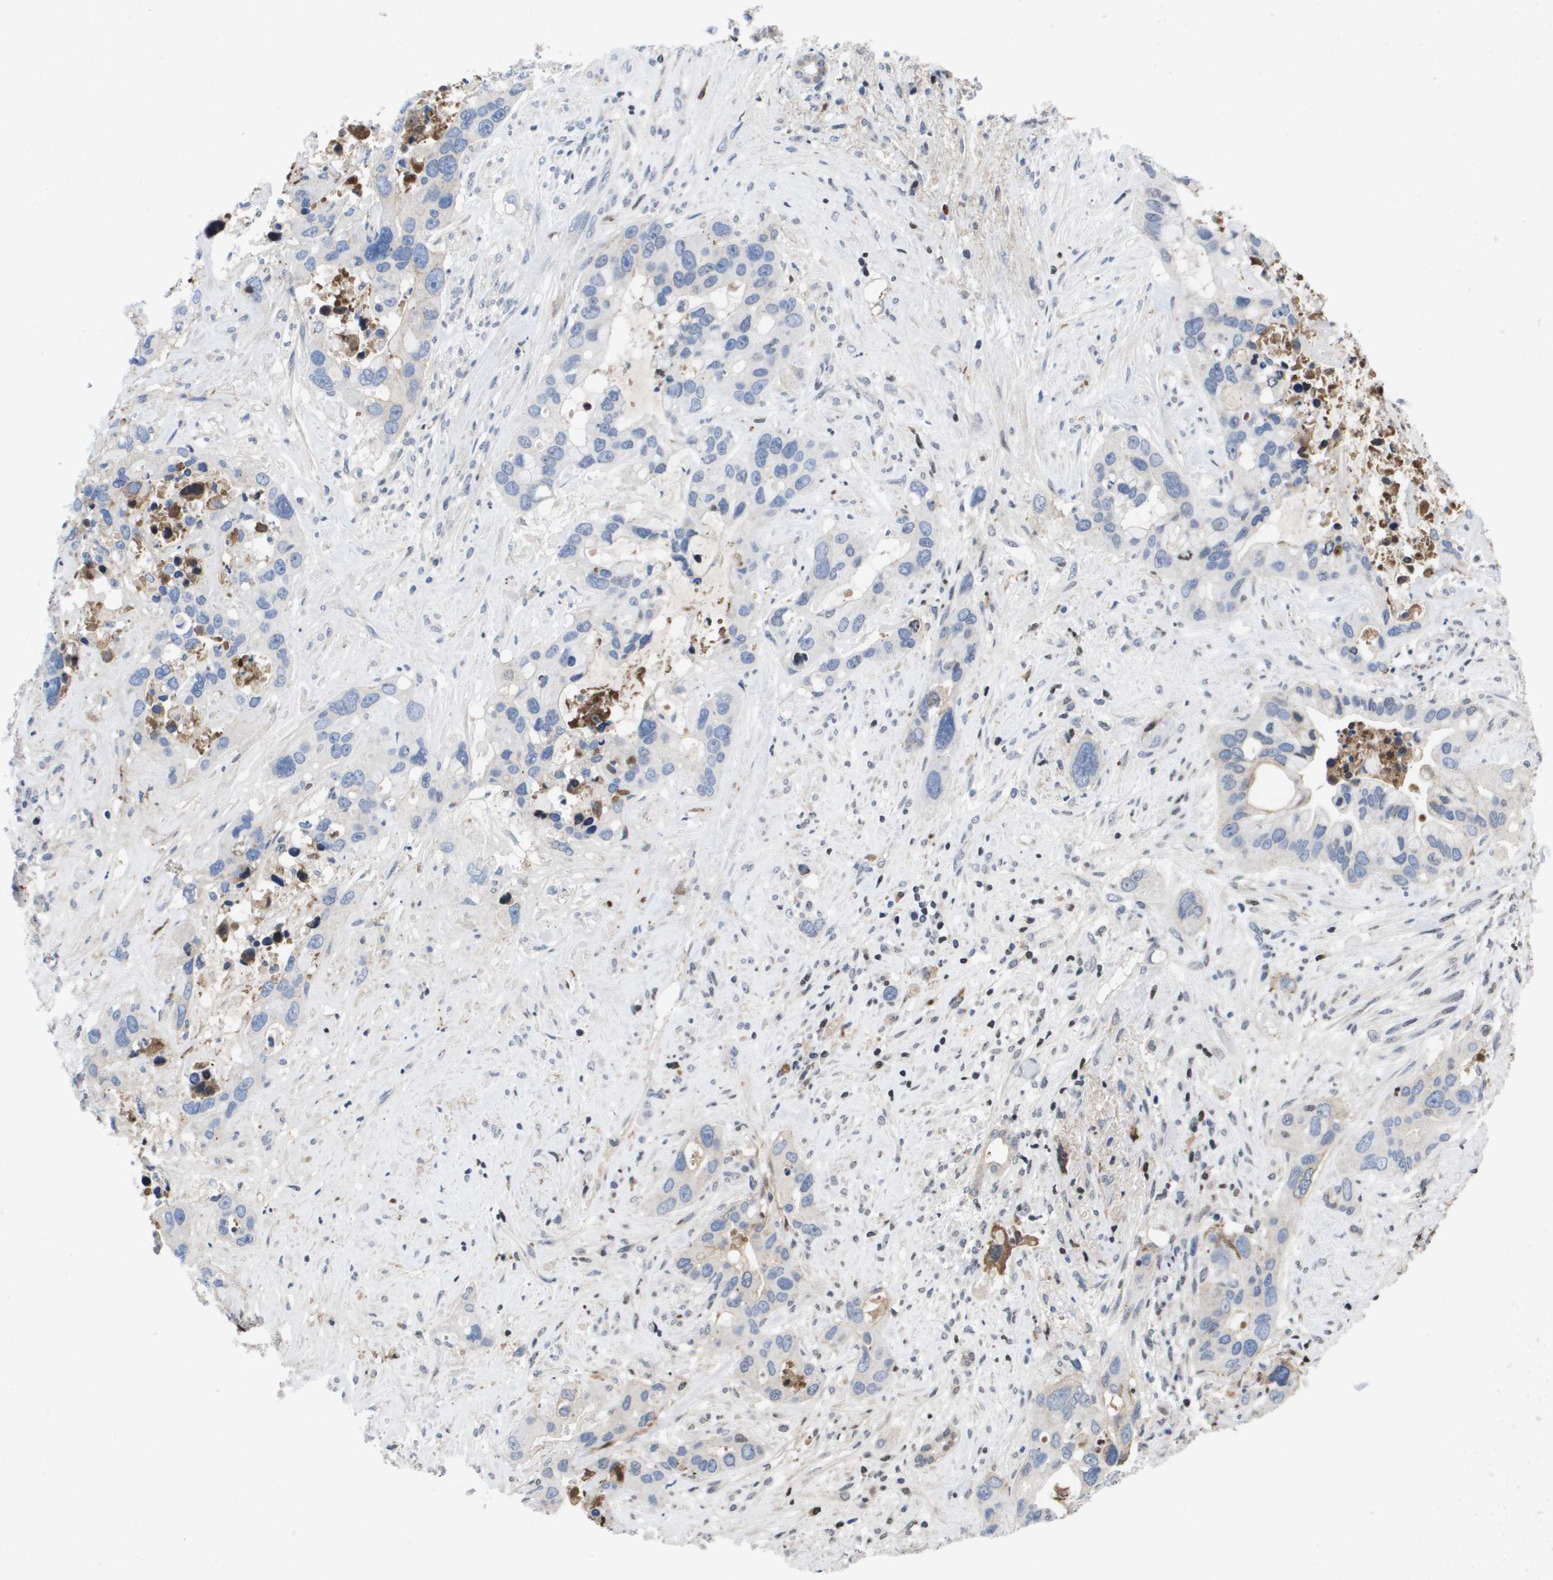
{"staining": {"intensity": "negative", "quantity": "none", "location": "none"}, "tissue": "liver cancer", "cell_type": "Tumor cells", "image_type": "cancer", "snomed": [{"axis": "morphology", "description": "Cholangiocarcinoma"}, {"axis": "topography", "description": "Liver"}], "caption": "Immunohistochemical staining of human liver cholangiocarcinoma demonstrates no significant staining in tumor cells.", "gene": "SERPINC1", "patient": {"sex": "female", "age": 65}}